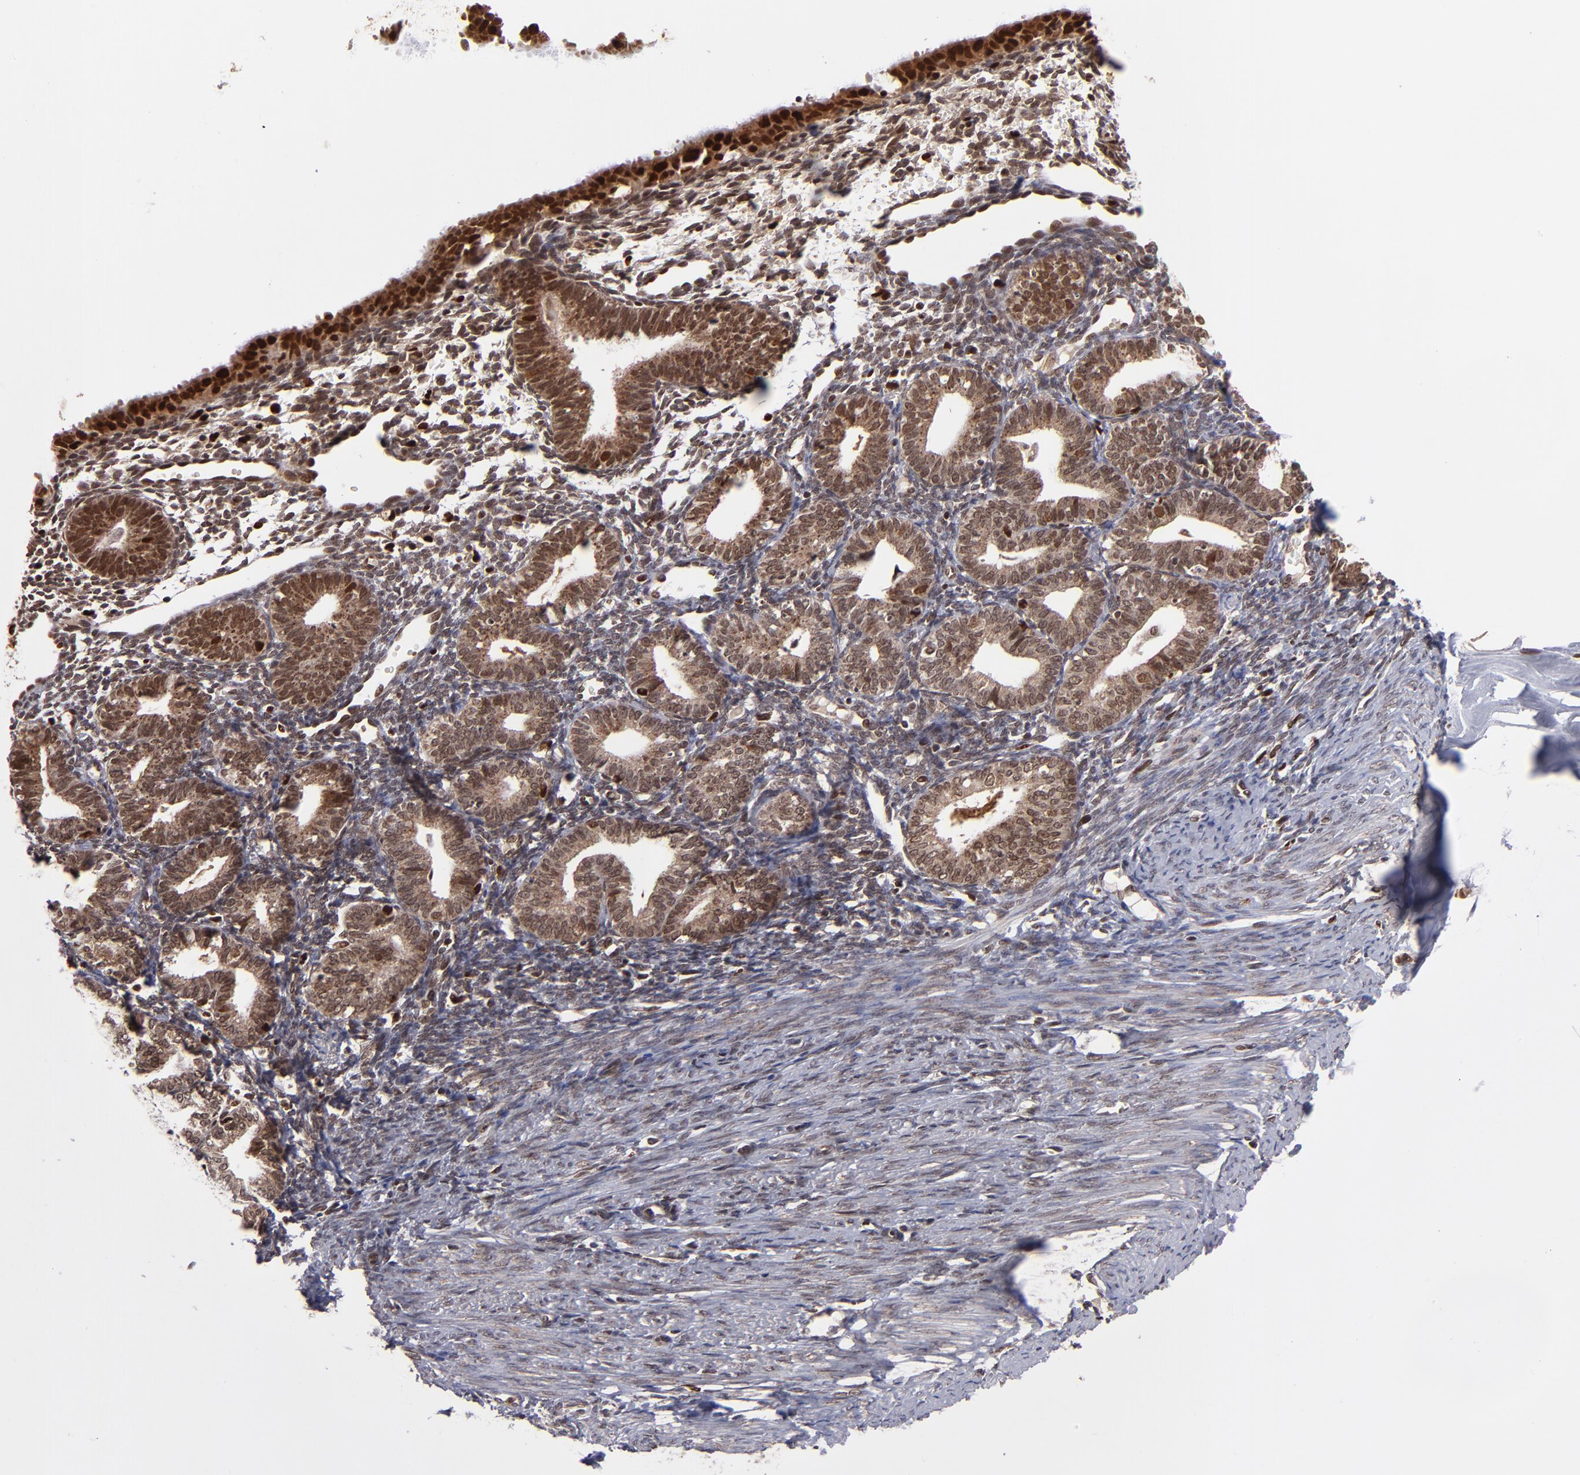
{"staining": {"intensity": "weak", "quantity": "25%-75%", "location": "nuclear"}, "tissue": "endometrium", "cell_type": "Cells in endometrial stroma", "image_type": "normal", "snomed": [{"axis": "morphology", "description": "Normal tissue, NOS"}, {"axis": "topography", "description": "Endometrium"}], "caption": "Weak nuclear expression for a protein is appreciated in approximately 25%-75% of cells in endometrial stroma of unremarkable endometrium using immunohistochemistry.", "gene": "TOP1MT", "patient": {"sex": "female", "age": 61}}